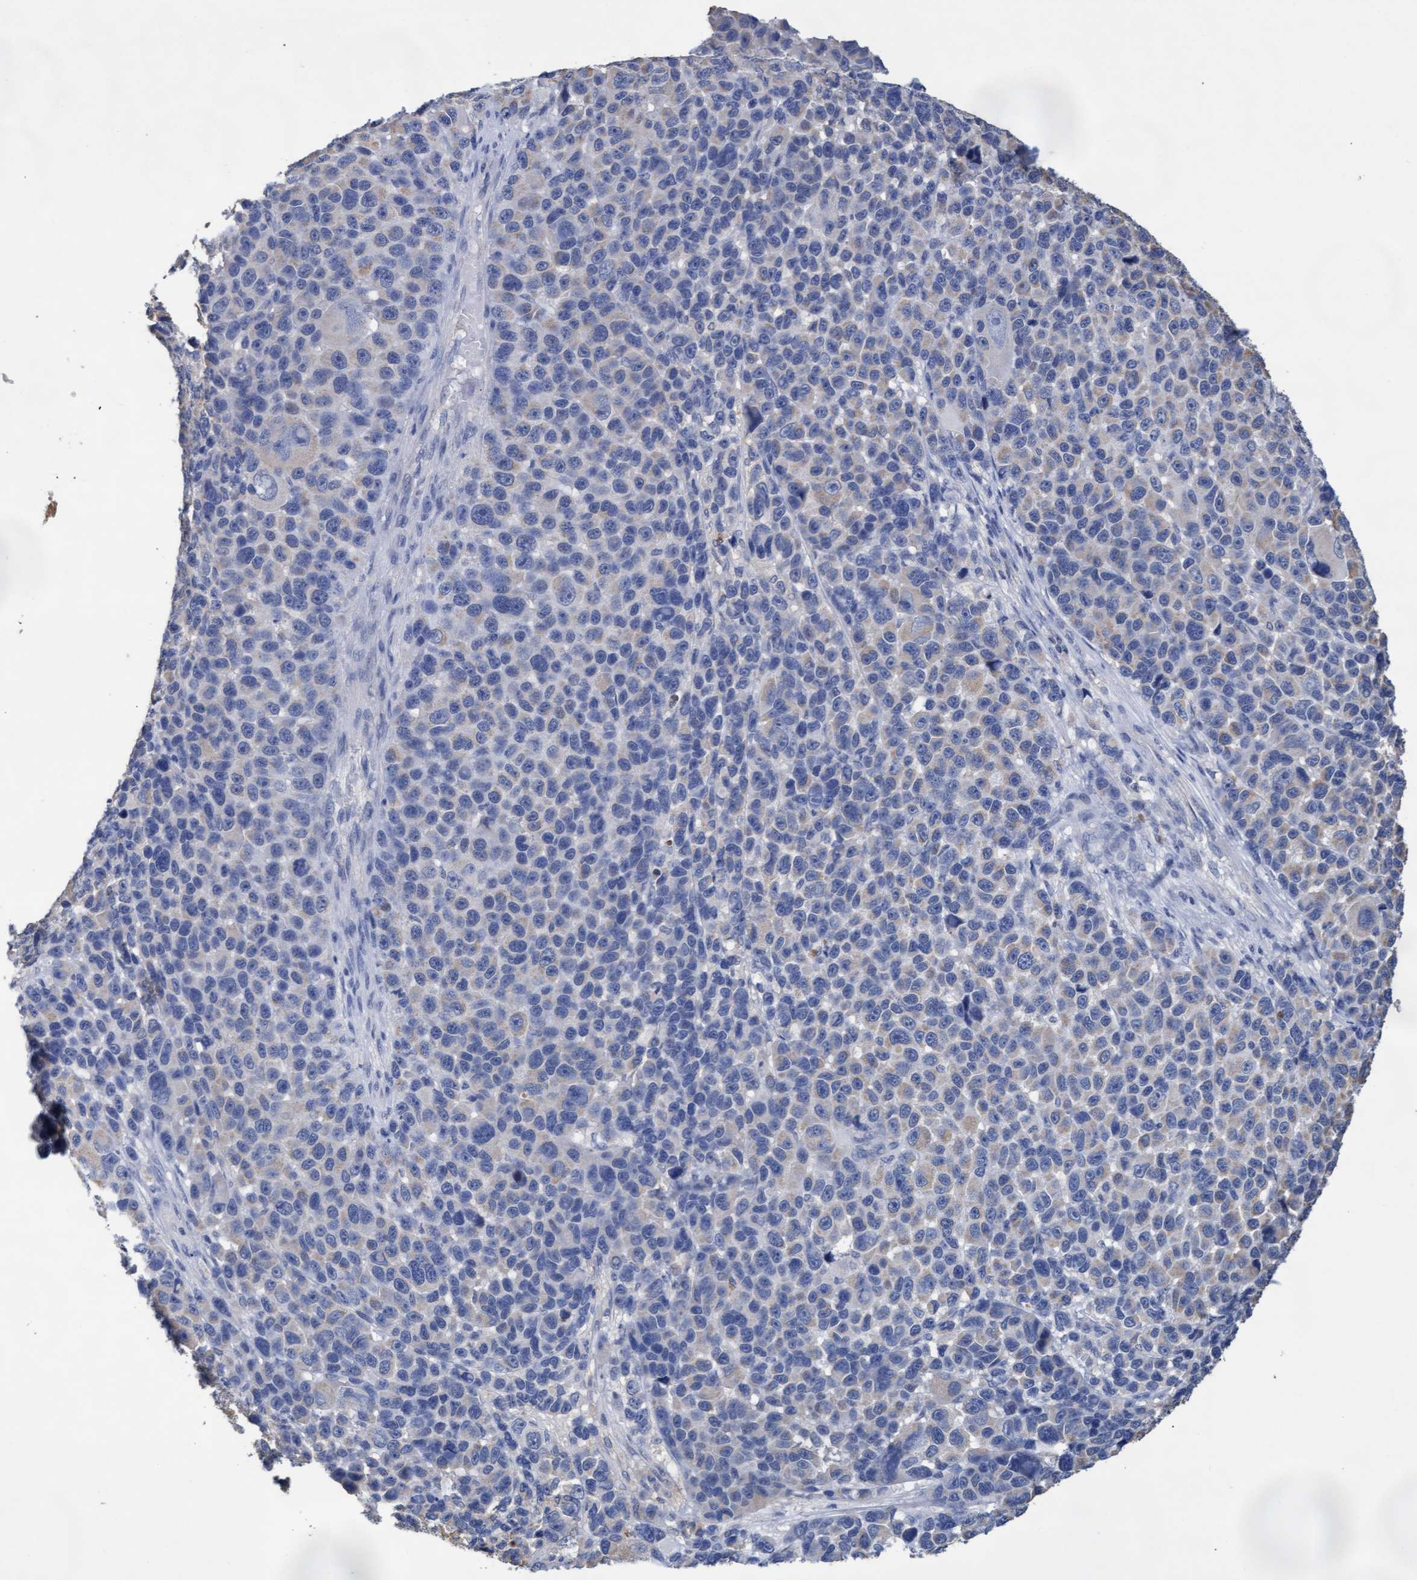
{"staining": {"intensity": "weak", "quantity": "<25%", "location": "cytoplasmic/membranous"}, "tissue": "melanoma", "cell_type": "Tumor cells", "image_type": "cancer", "snomed": [{"axis": "morphology", "description": "Malignant melanoma, NOS"}, {"axis": "topography", "description": "Skin"}], "caption": "Human malignant melanoma stained for a protein using immunohistochemistry displays no staining in tumor cells.", "gene": "GPR39", "patient": {"sex": "male", "age": 53}}